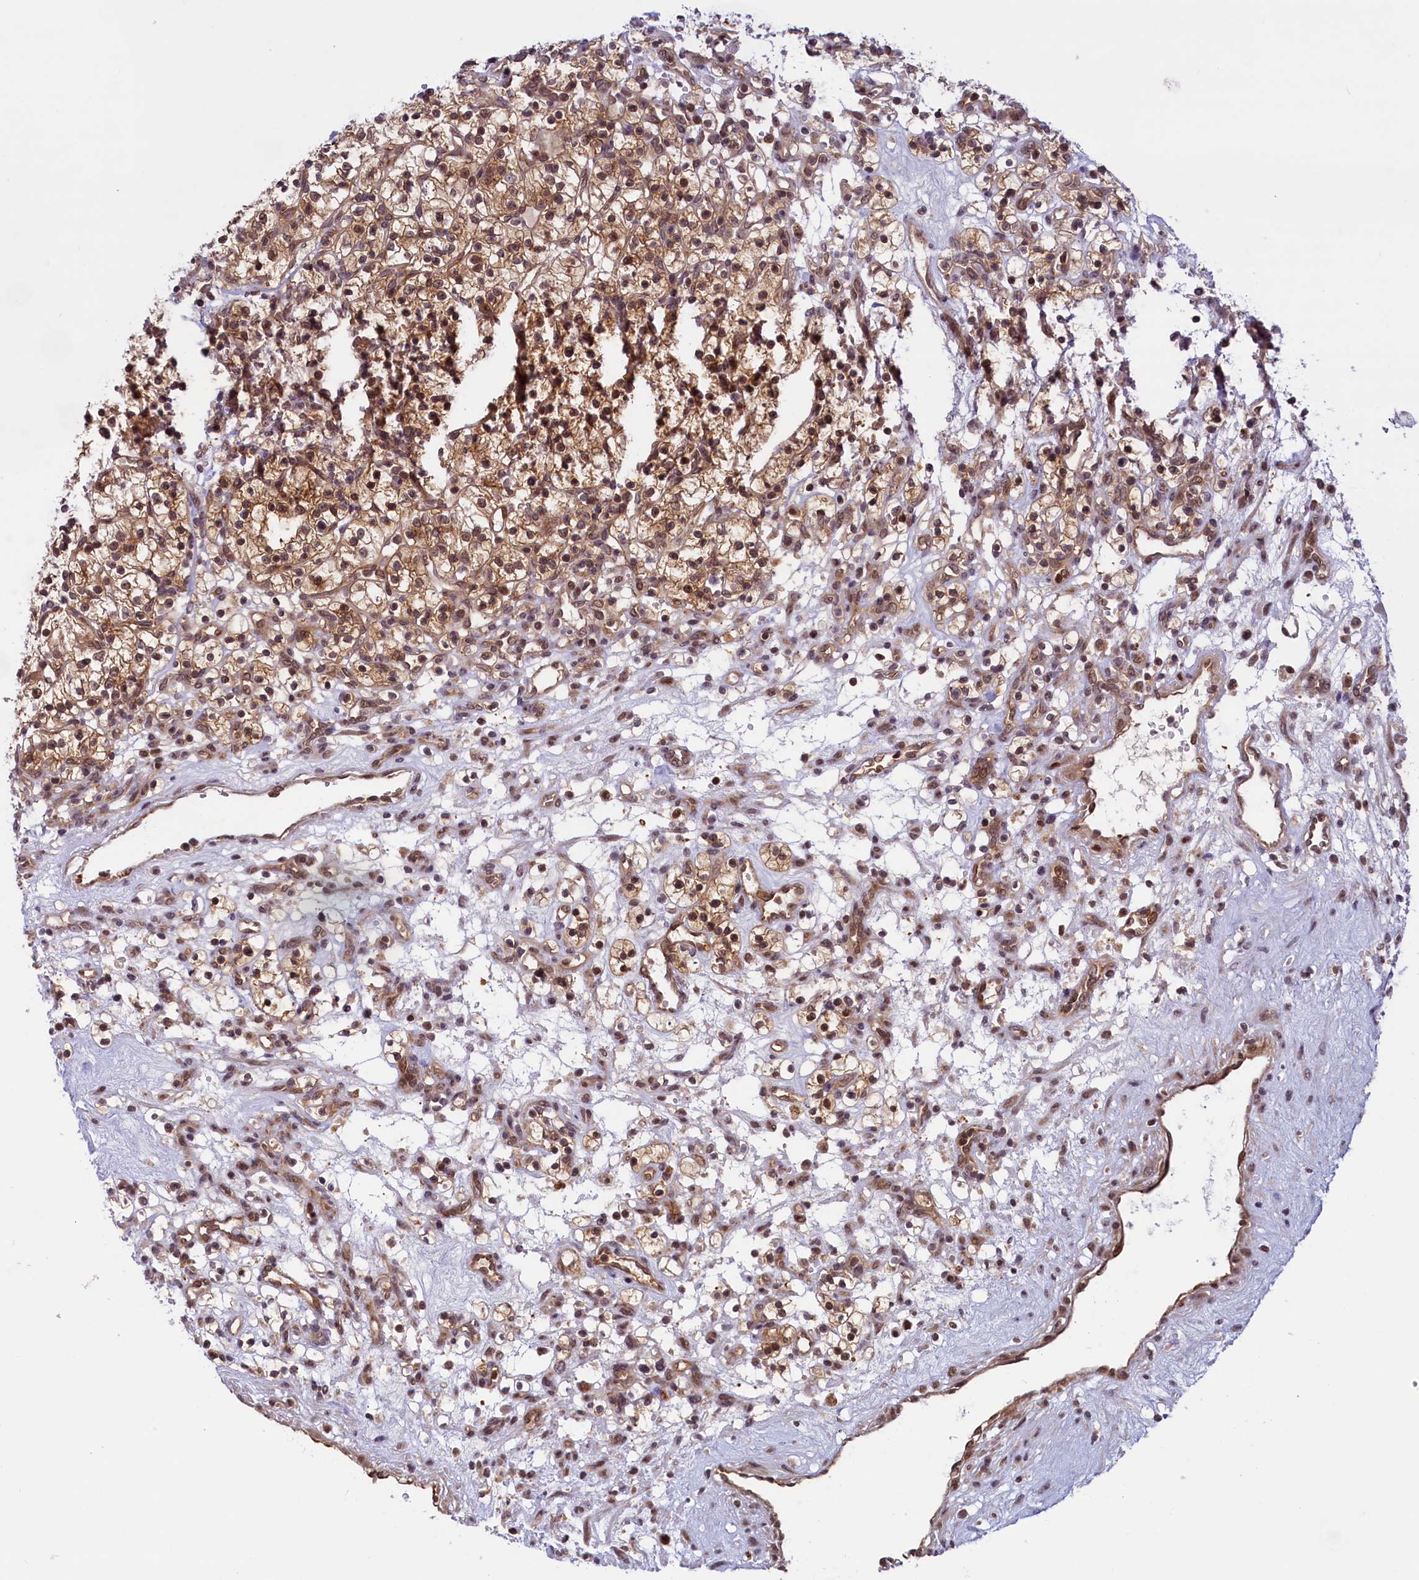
{"staining": {"intensity": "moderate", "quantity": ">75%", "location": "cytoplasmic/membranous,nuclear"}, "tissue": "renal cancer", "cell_type": "Tumor cells", "image_type": "cancer", "snomed": [{"axis": "morphology", "description": "Adenocarcinoma, NOS"}, {"axis": "topography", "description": "Kidney"}], "caption": "Renal cancer (adenocarcinoma) was stained to show a protein in brown. There is medium levels of moderate cytoplasmic/membranous and nuclear staining in approximately >75% of tumor cells.", "gene": "SLC7A6OS", "patient": {"sex": "female", "age": 57}}